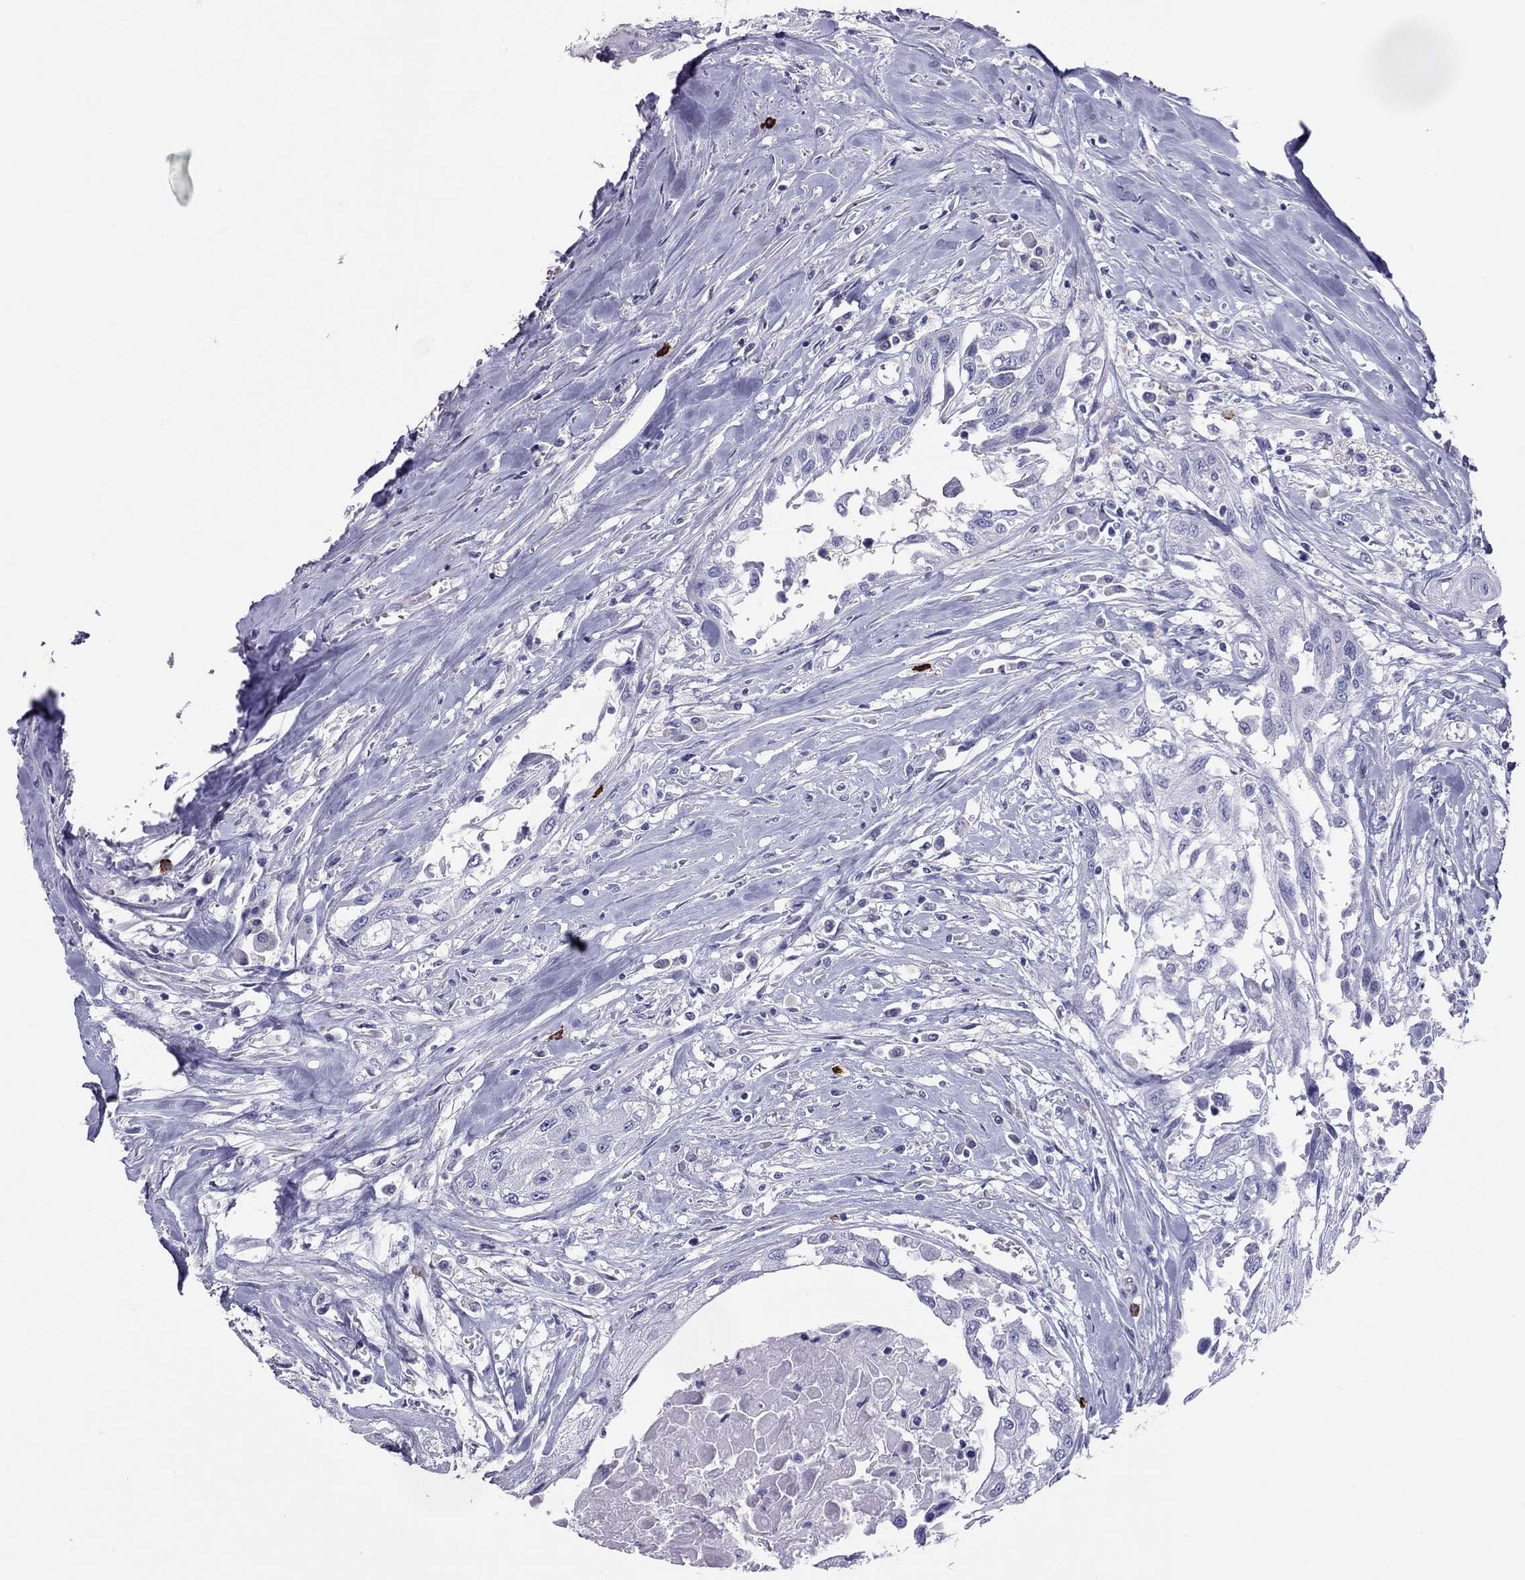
{"staining": {"intensity": "negative", "quantity": "none", "location": "none"}, "tissue": "head and neck cancer", "cell_type": "Tumor cells", "image_type": "cancer", "snomed": [{"axis": "morphology", "description": "Normal tissue, NOS"}, {"axis": "morphology", "description": "Squamous cell carcinoma, NOS"}, {"axis": "topography", "description": "Oral tissue"}, {"axis": "topography", "description": "Peripheral nerve tissue"}, {"axis": "topography", "description": "Head-Neck"}], "caption": "Immunohistochemical staining of head and neck cancer shows no significant staining in tumor cells.", "gene": "IL17REL", "patient": {"sex": "female", "age": 59}}